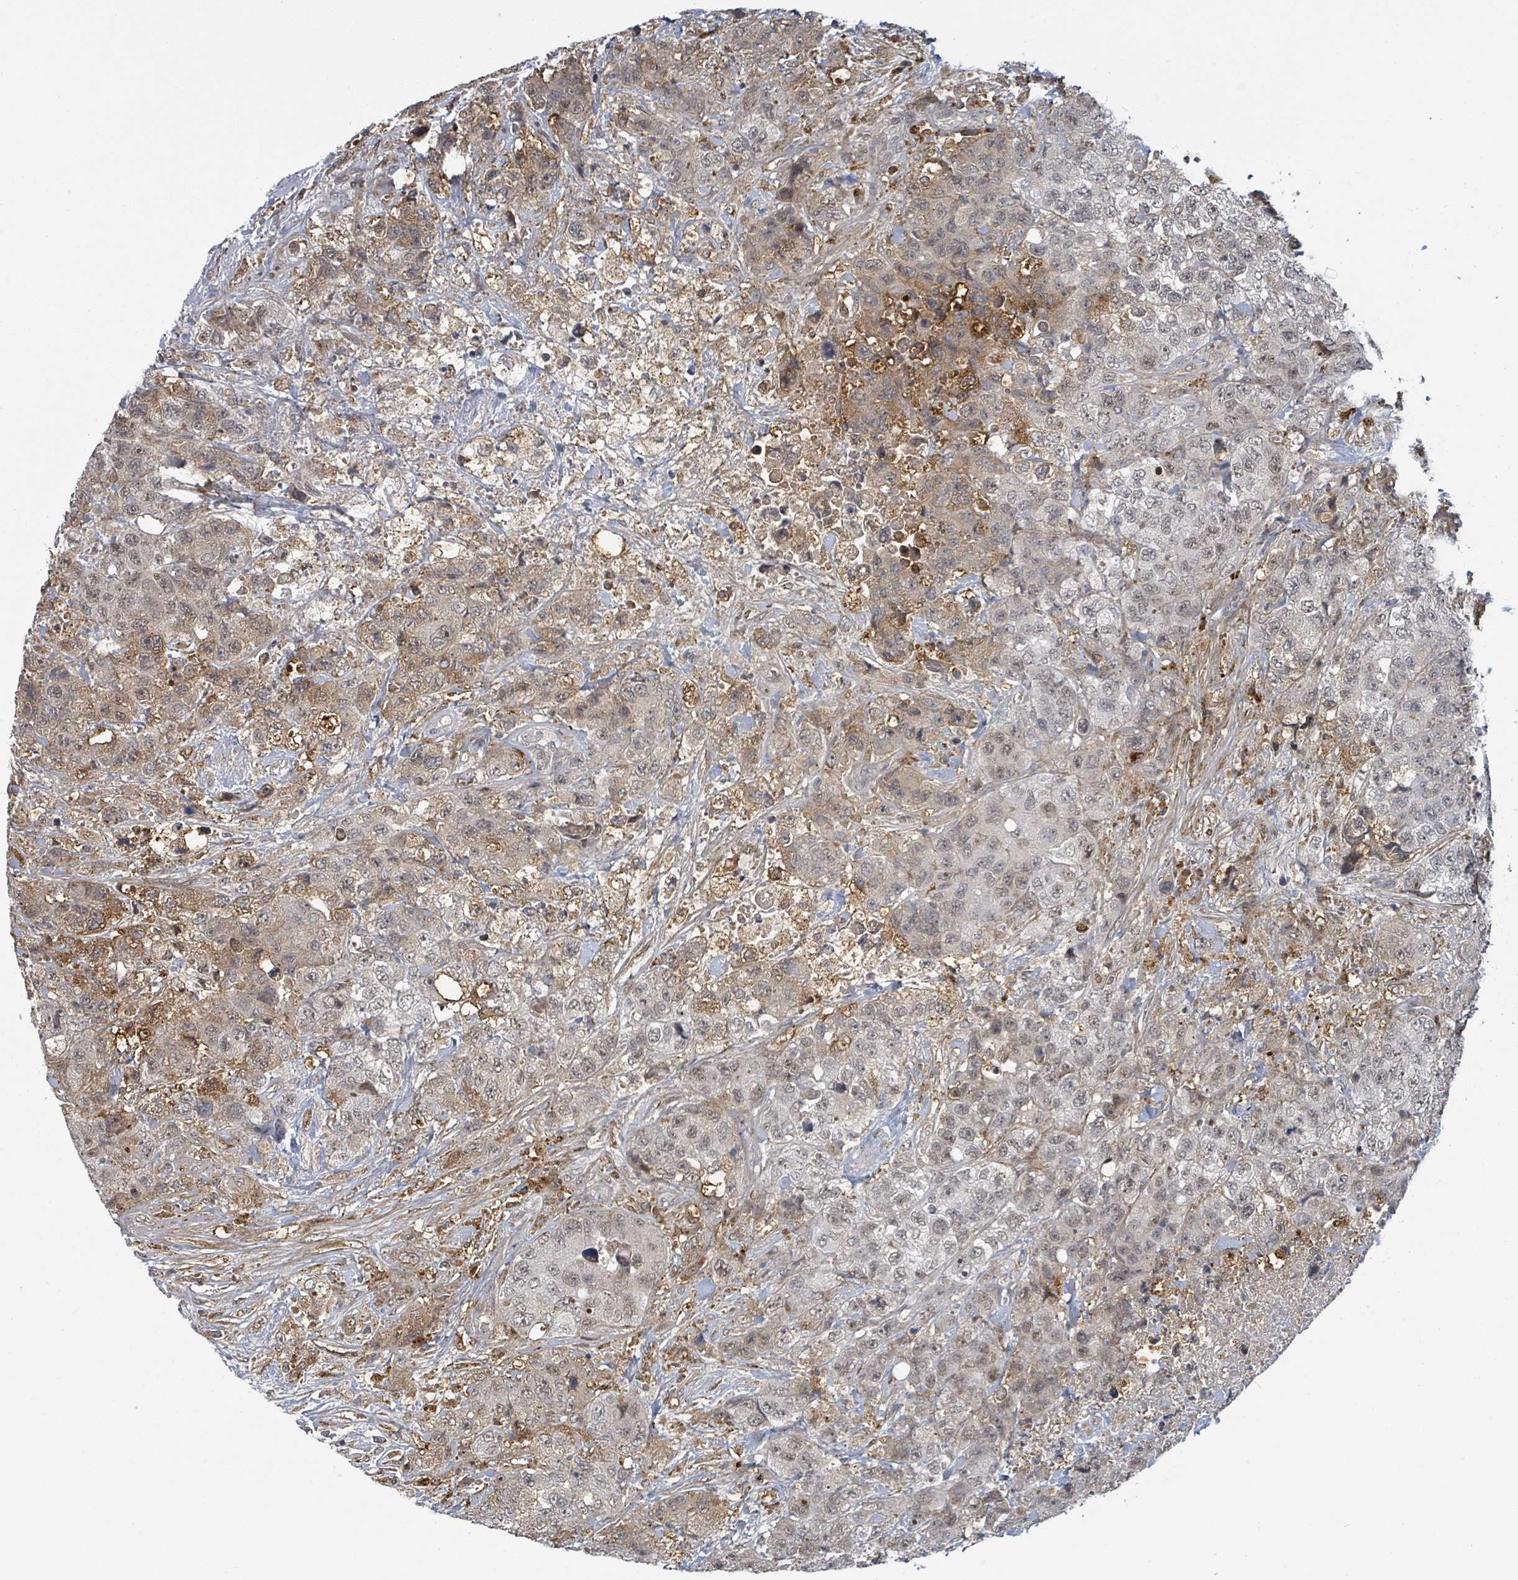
{"staining": {"intensity": "weak", "quantity": "25%-75%", "location": "cytoplasmic/membranous,nuclear"}, "tissue": "urothelial cancer", "cell_type": "Tumor cells", "image_type": "cancer", "snomed": [{"axis": "morphology", "description": "Urothelial carcinoma, High grade"}, {"axis": "topography", "description": "Urinary bladder"}], "caption": "Weak cytoplasmic/membranous and nuclear expression is identified in about 25%-75% of tumor cells in high-grade urothelial carcinoma. The staining is performed using DAB brown chromogen to label protein expression. The nuclei are counter-stained blue using hematoxylin.", "gene": "GTF3C1", "patient": {"sex": "female", "age": 78}}